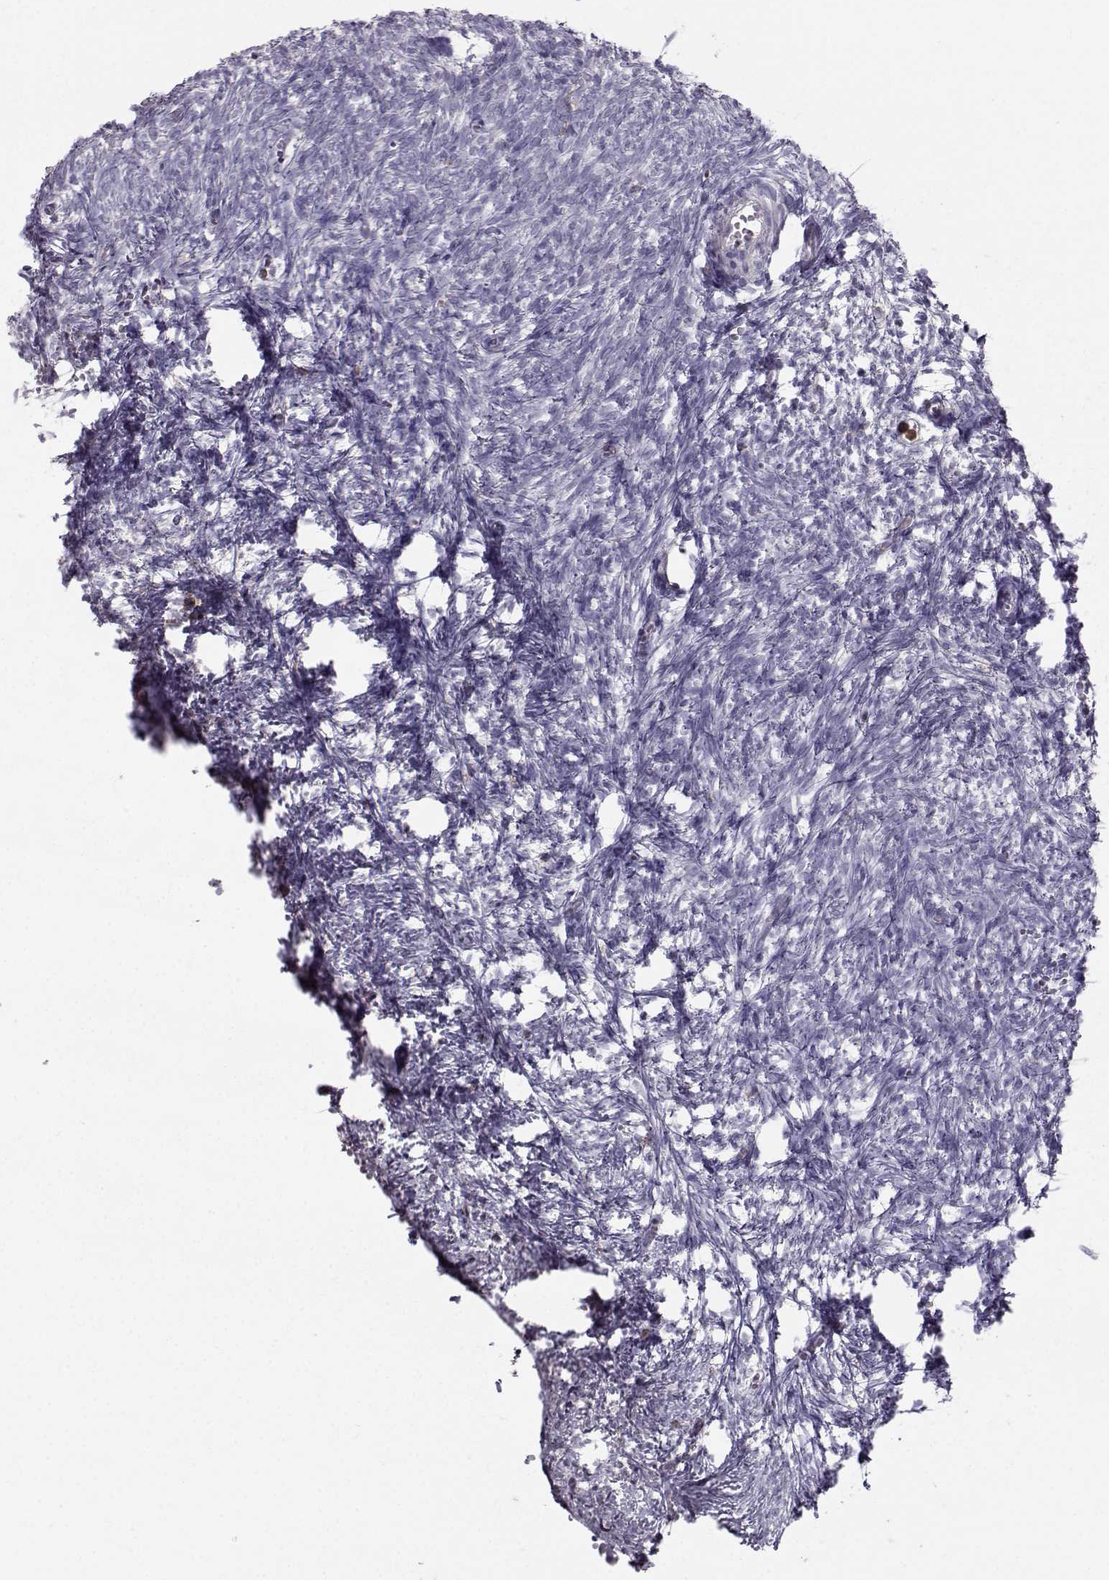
{"staining": {"intensity": "negative", "quantity": "none", "location": "none"}, "tissue": "ovary", "cell_type": "Ovarian stroma cells", "image_type": "normal", "snomed": [{"axis": "morphology", "description": "Normal tissue, NOS"}, {"axis": "topography", "description": "Ovary"}], "caption": "An image of human ovary is negative for staining in ovarian stroma cells. (DAB (3,3'-diaminobenzidine) IHC, high magnification).", "gene": "ZBTB32", "patient": {"sex": "female", "age": 43}}